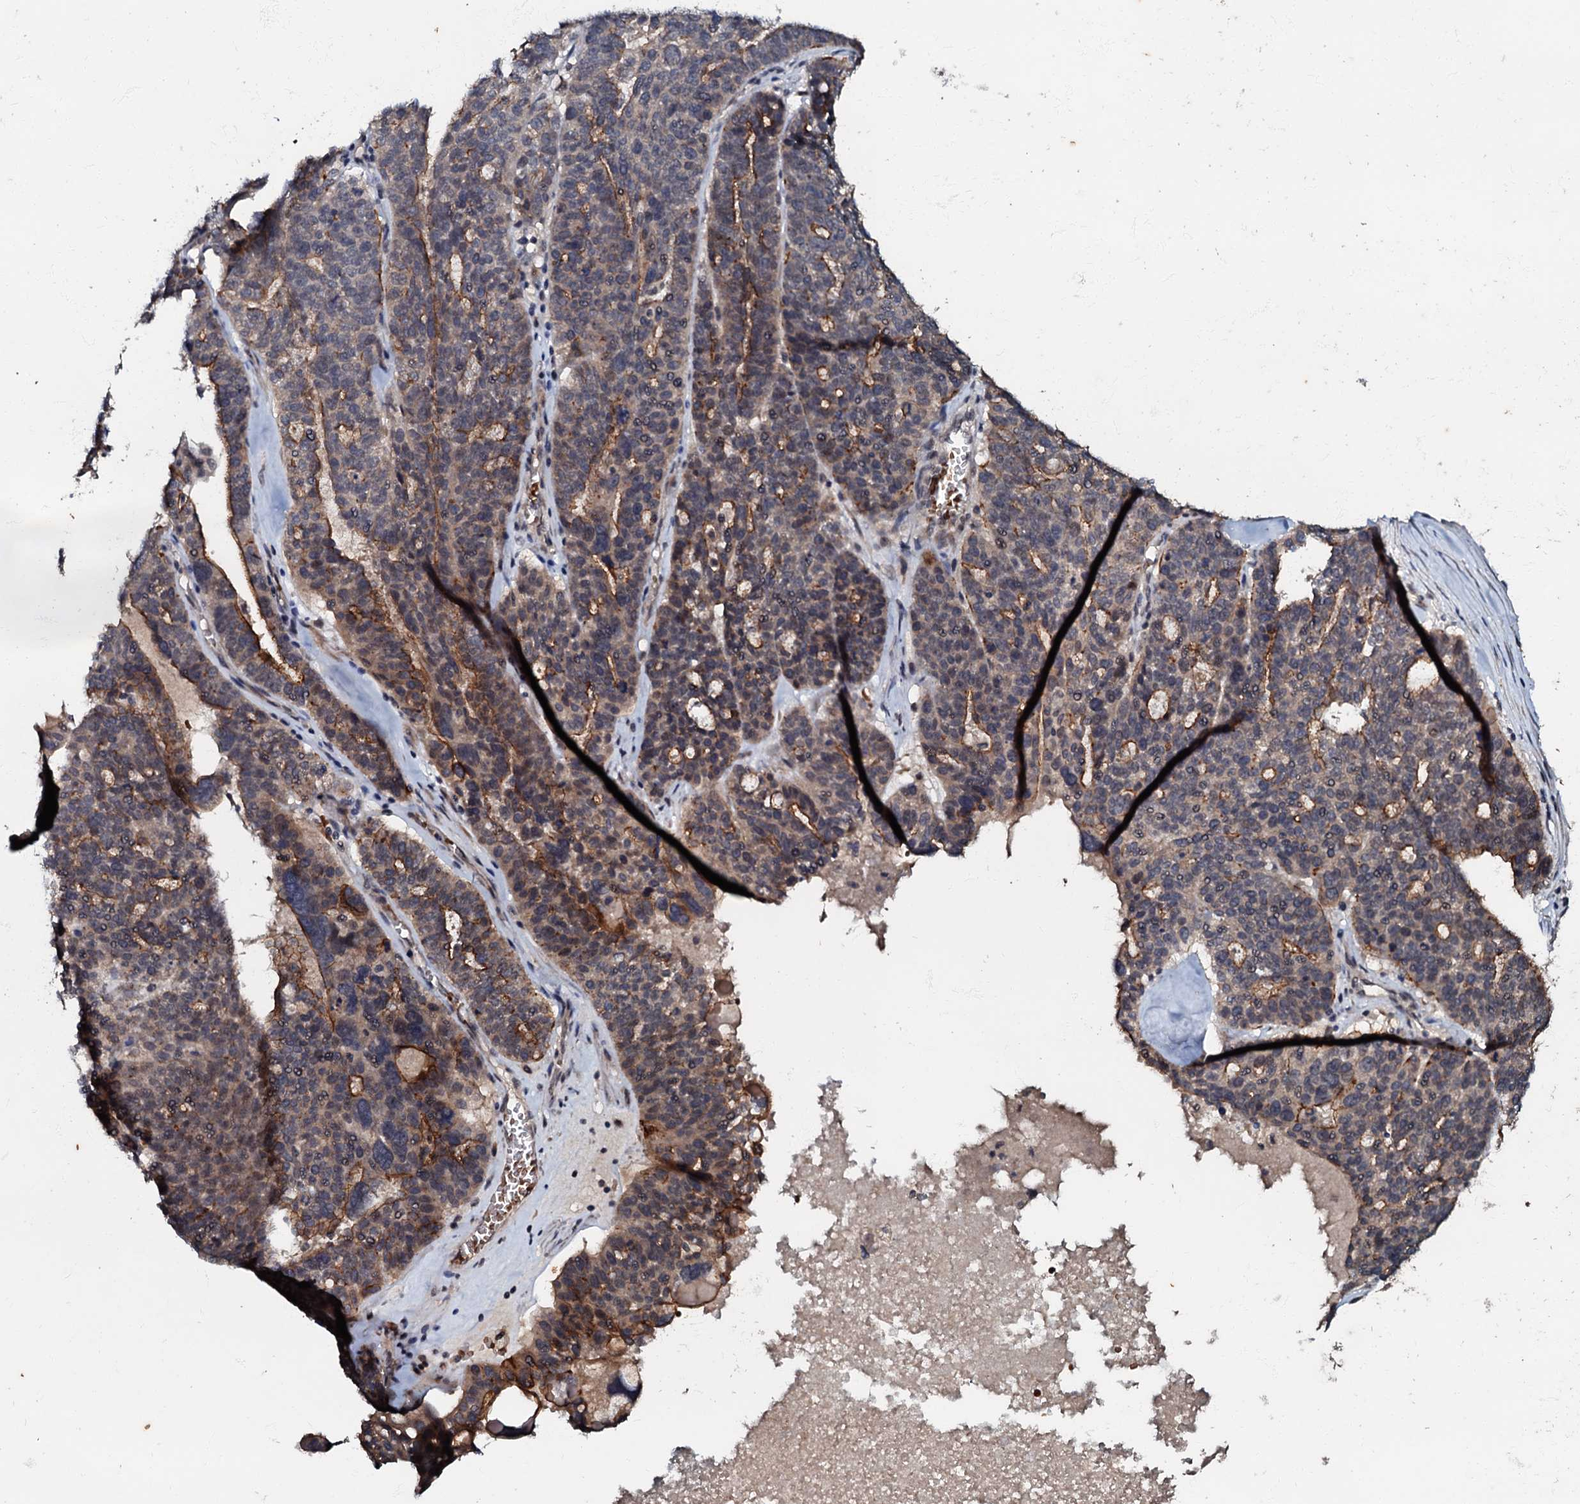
{"staining": {"intensity": "moderate", "quantity": "25%-75%", "location": "cytoplasmic/membranous"}, "tissue": "ovarian cancer", "cell_type": "Tumor cells", "image_type": "cancer", "snomed": [{"axis": "morphology", "description": "Cystadenocarcinoma, serous, NOS"}, {"axis": "topography", "description": "Ovary"}], "caption": "An immunohistochemistry histopathology image of tumor tissue is shown. Protein staining in brown labels moderate cytoplasmic/membranous positivity in serous cystadenocarcinoma (ovarian) within tumor cells. (DAB (3,3'-diaminobenzidine) IHC with brightfield microscopy, high magnification).", "gene": "MANSC4", "patient": {"sex": "female", "age": 59}}